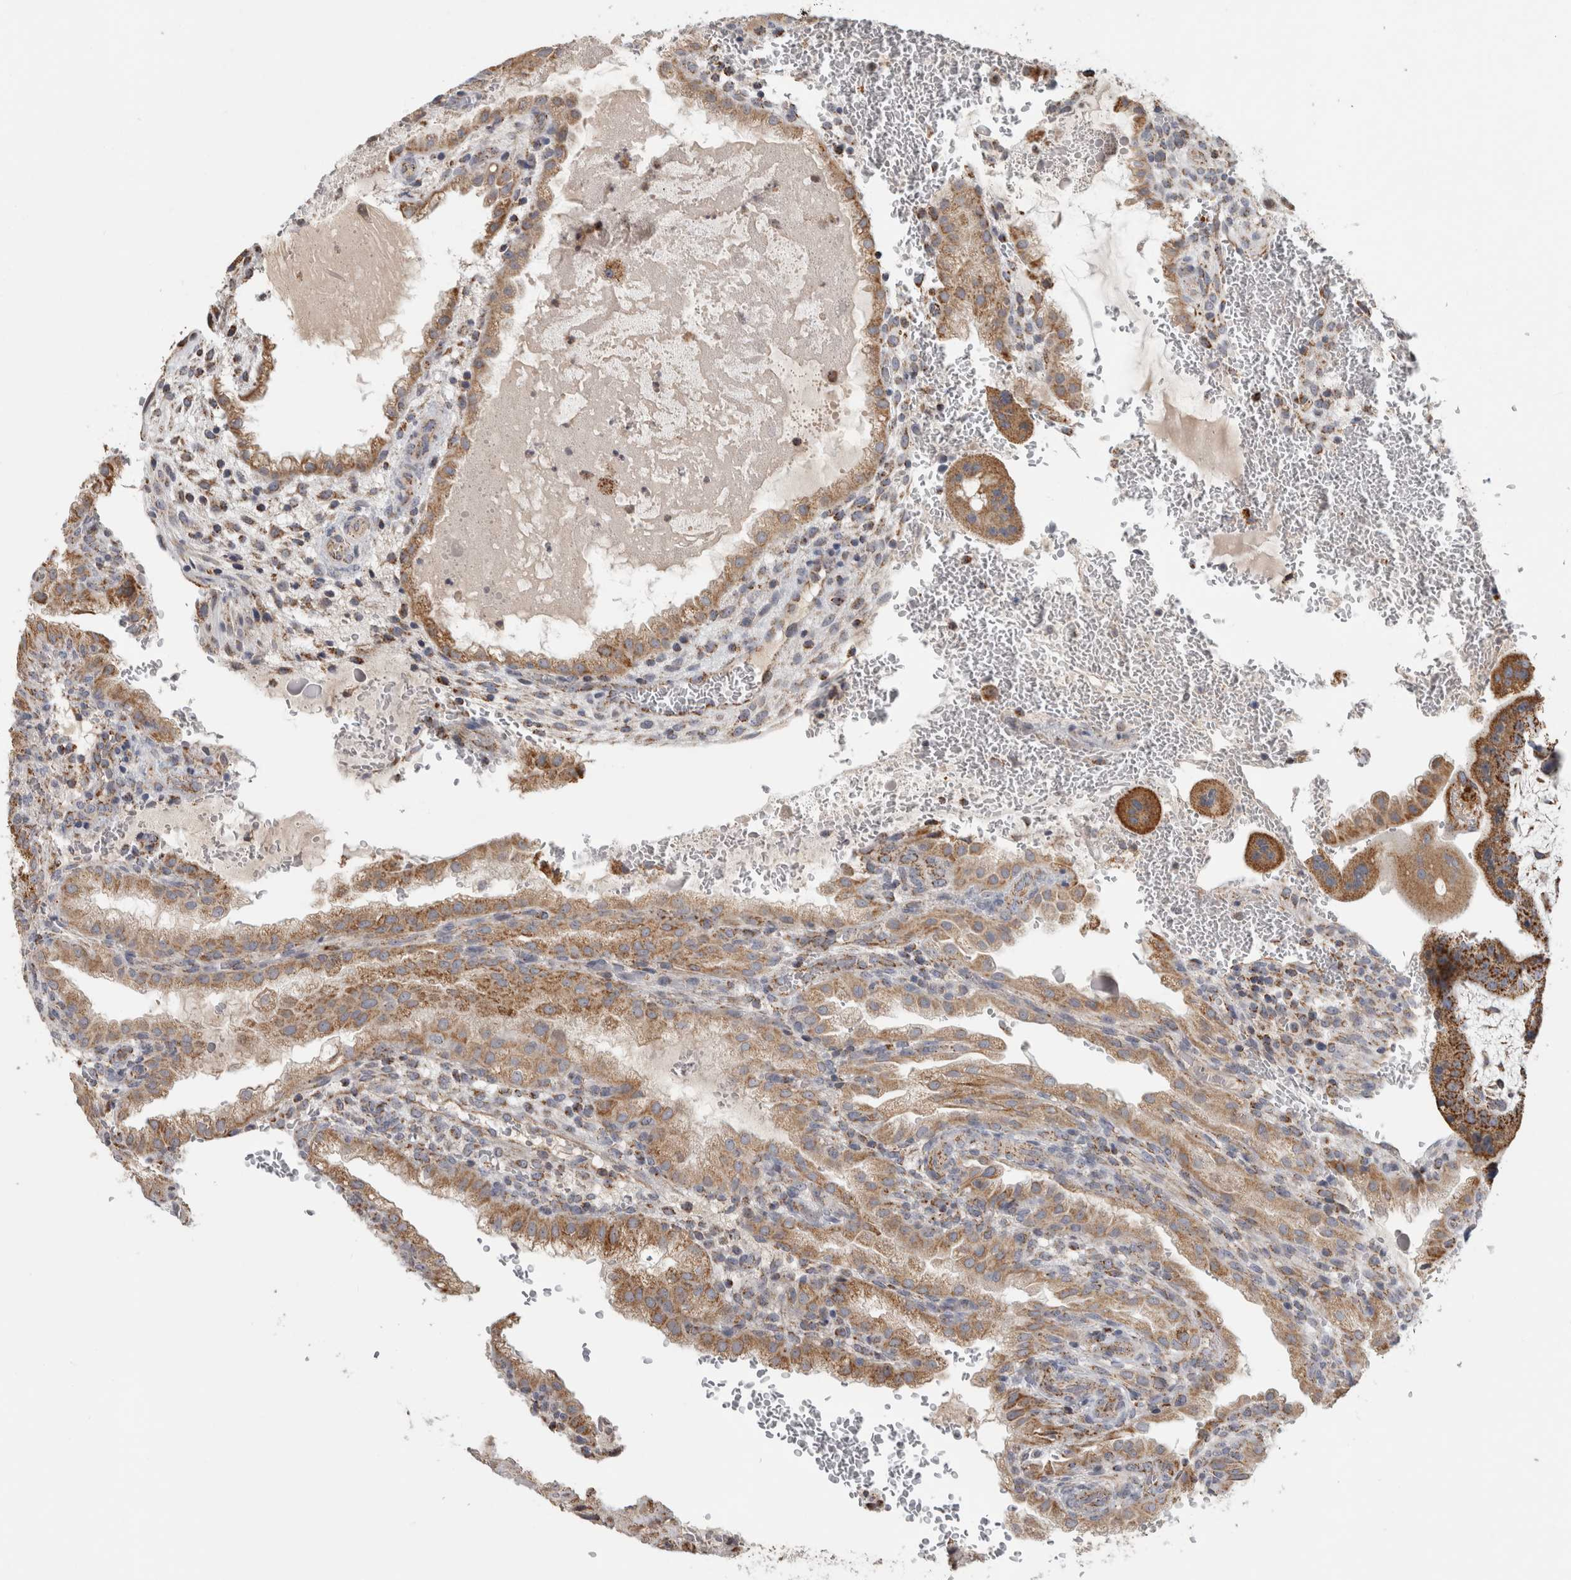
{"staining": {"intensity": "moderate", "quantity": ">75%", "location": "cytoplasmic/membranous"}, "tissue": "placenta", "cell_type": "Decidual cells", "image_type": "normal", "snomed": [{"axis": "morphology", "description": "Normal tissue, NOS"}, {"axis": "topography", "description": "Placenta"}], "caption": "Decidual cells show moderate cytoplasmic/membranous expression in approximately >75% of cells in normal placenta.", "gene": "ST8SIA1", "patient": {"sex": "female", "age": 35}}